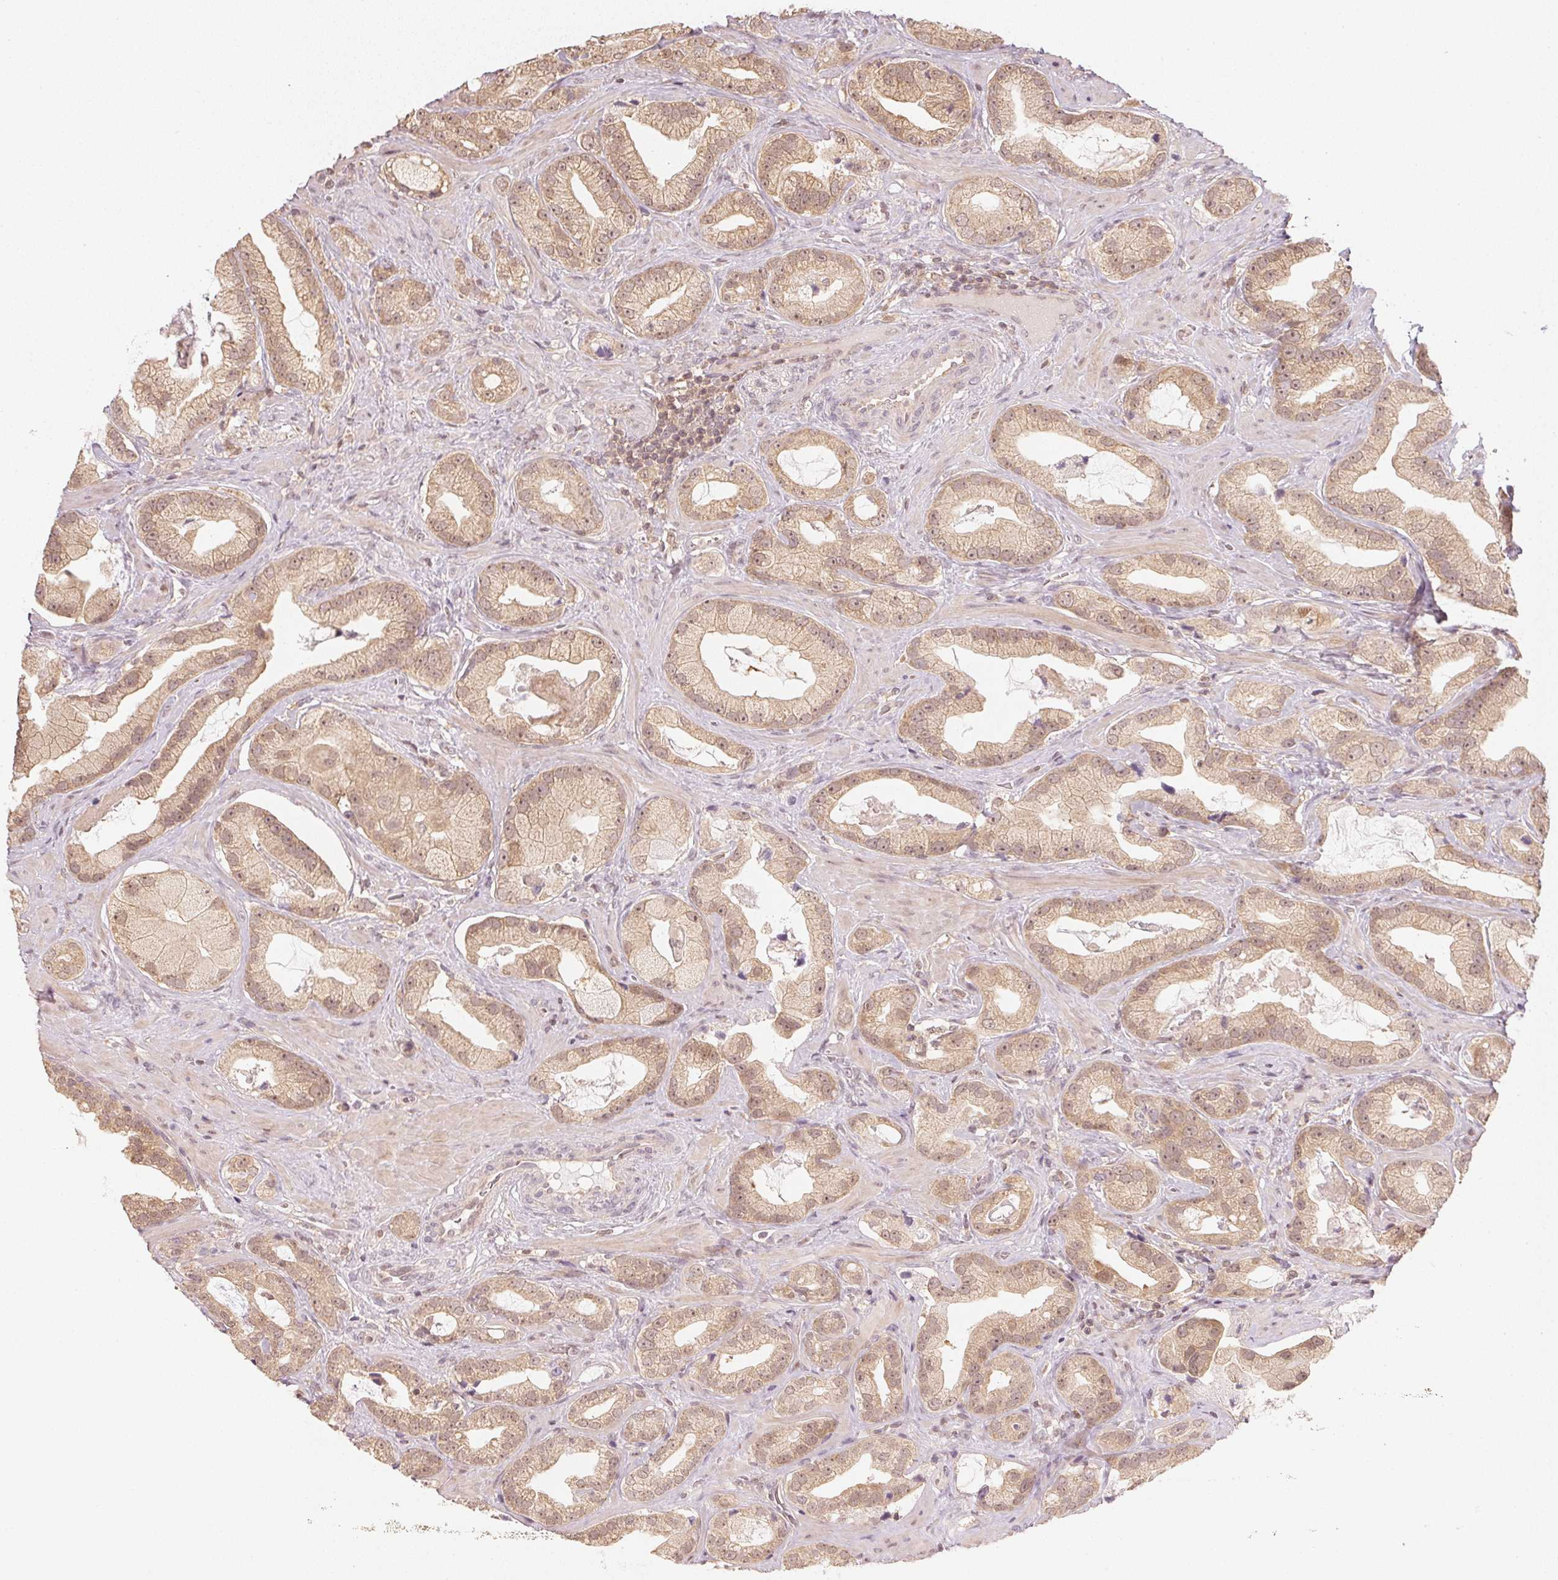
{"staining": {"intensity": "weak", "quantity": ">75%", "location": "cytoplasmic/membranous,nuclear"}, "tissue": "prostate cancer", "cell_type": "Tumor cells", "image_type": "cancer", "snomed": [{"axis": "morphology", "description": "Adenocarcinoma, Low grade"}, {"axis": "topography", "description": "Prostate"}], "caption": "The micrograph exhibits immunohistochemical staining of low-grade adenocarcinoma (prostate). There is weak cytoplasmic/membranous and nuclear positivity is identified in approximately >75% of tumor cells. (brown staining indicates protein expression, while blue staining denotes nuclei).", "gene": "UBE2L3", "patient": {"sex": "male", "age": 62}}